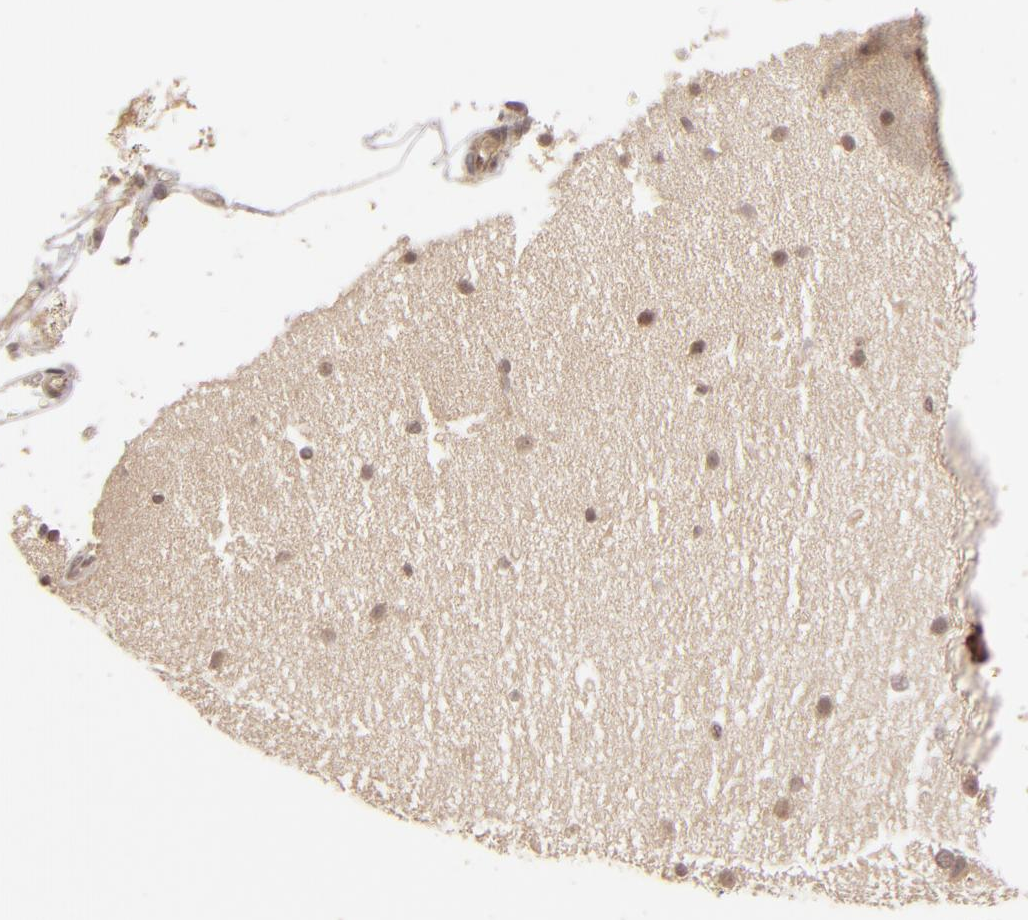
{"staining": {"intensity": "negative", "quantity": "none", "location": "none"}, "tissue": "cerebellum", "cell_type": "Cells in granular layer", "image_type": "normal", "snomed": [{"axis": "morphology", "description": "Normal tissue, NOS"}, {"axis": "topography", "description": "Cerebellum"}], "caption": "Immunohistochemistry (IHC) photomicrograph of unremarkable cerebellum stained for a protein (brown), which reveals no expression in cells in granular layer.", "gene": "DFFA", "patient": {"sex": "female", "age": 54}}